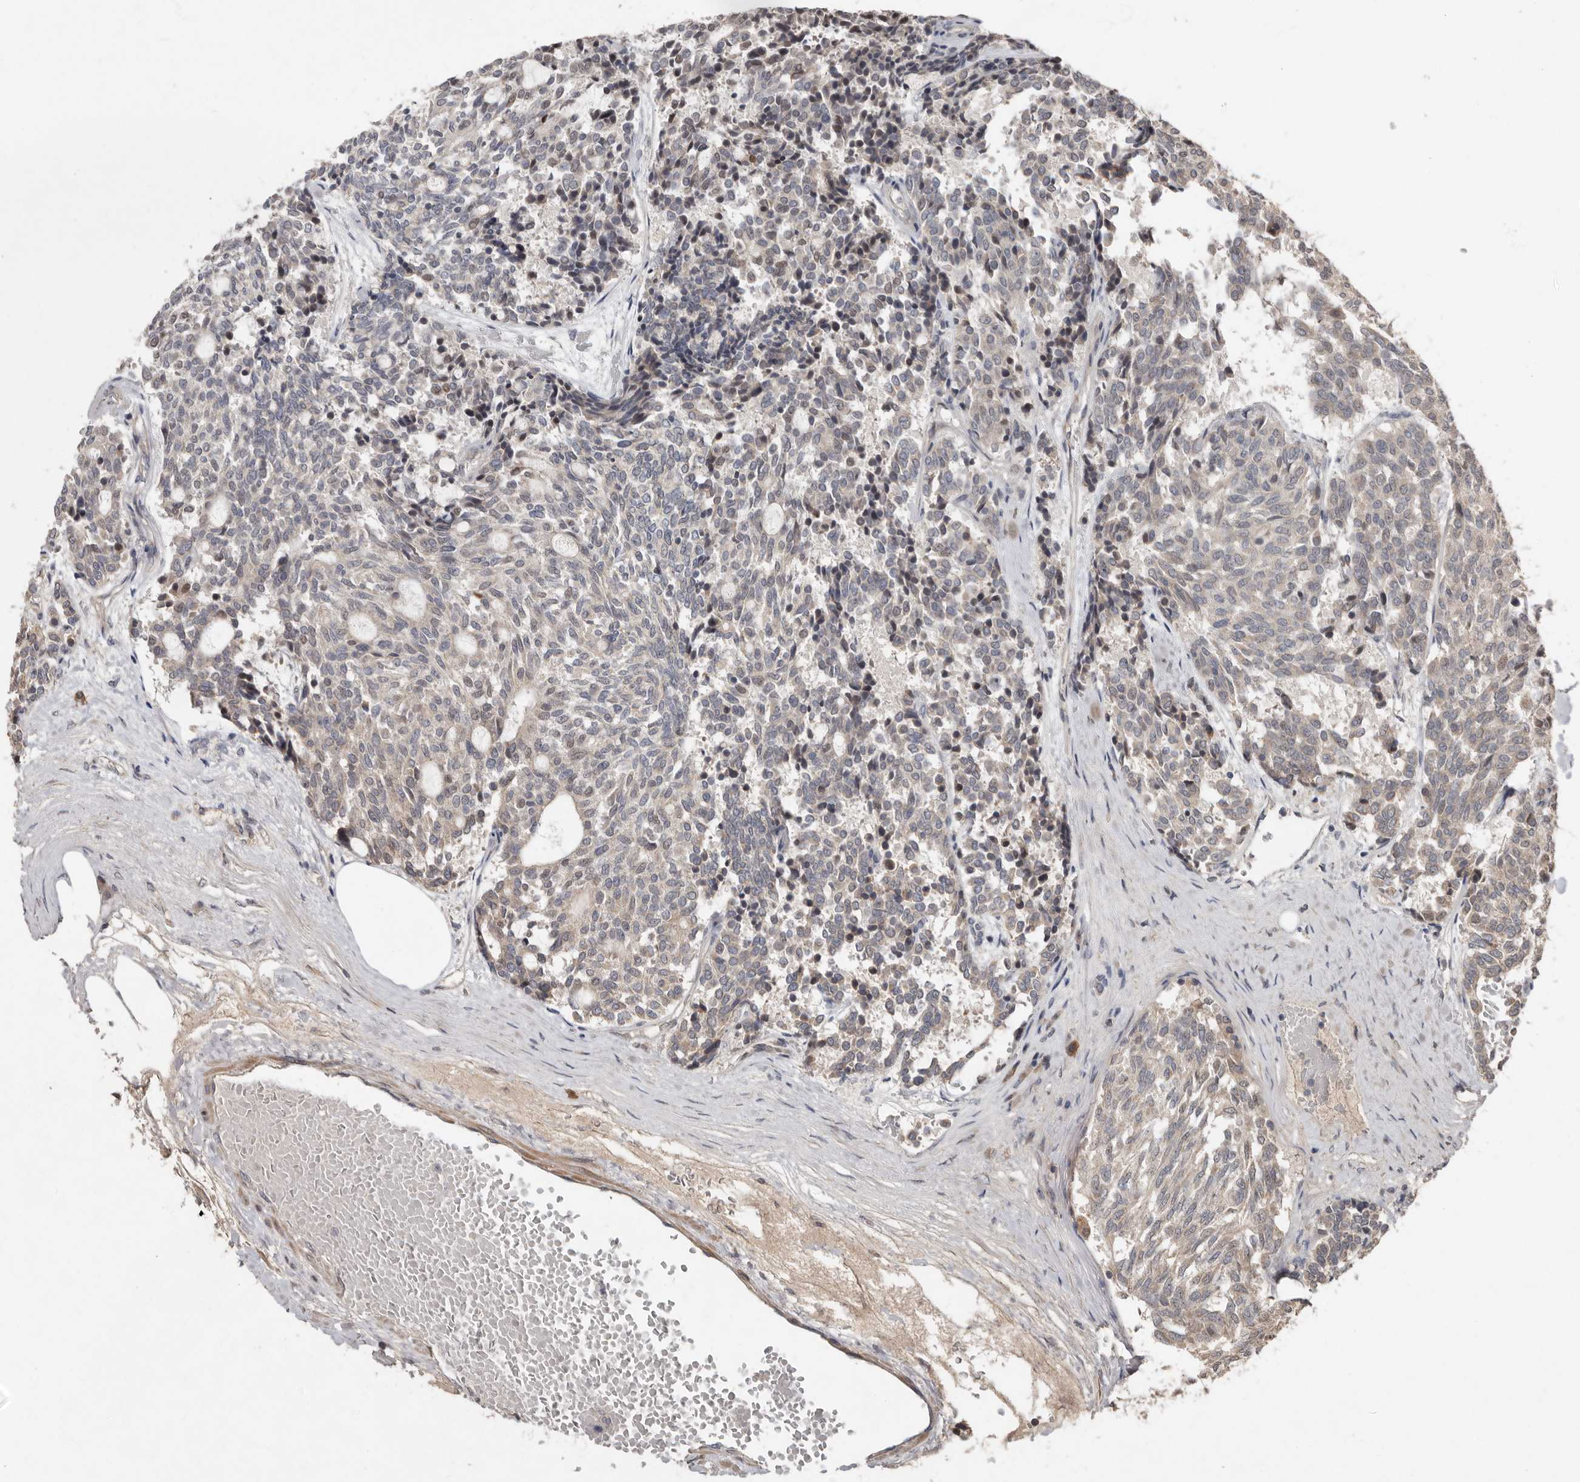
{"staining": {"intensity": "negative", "quantity": "none", "location": "none"}, "tissue": "carcinoid", "cell_type": "Tumor cells", "image_type": "cancer", "snomed": [{"axis": "morphology", "description": "Carcinoid, malignant, NOS"}, {"axis": "topography", "description": "Pancreas"}], "caption": "Immunohistochemical staining of malignant carcinoid shows no significant positivity in tumor cells.", "gene": "KIF26B", "patient": {"sex": "female", "age": 54}}